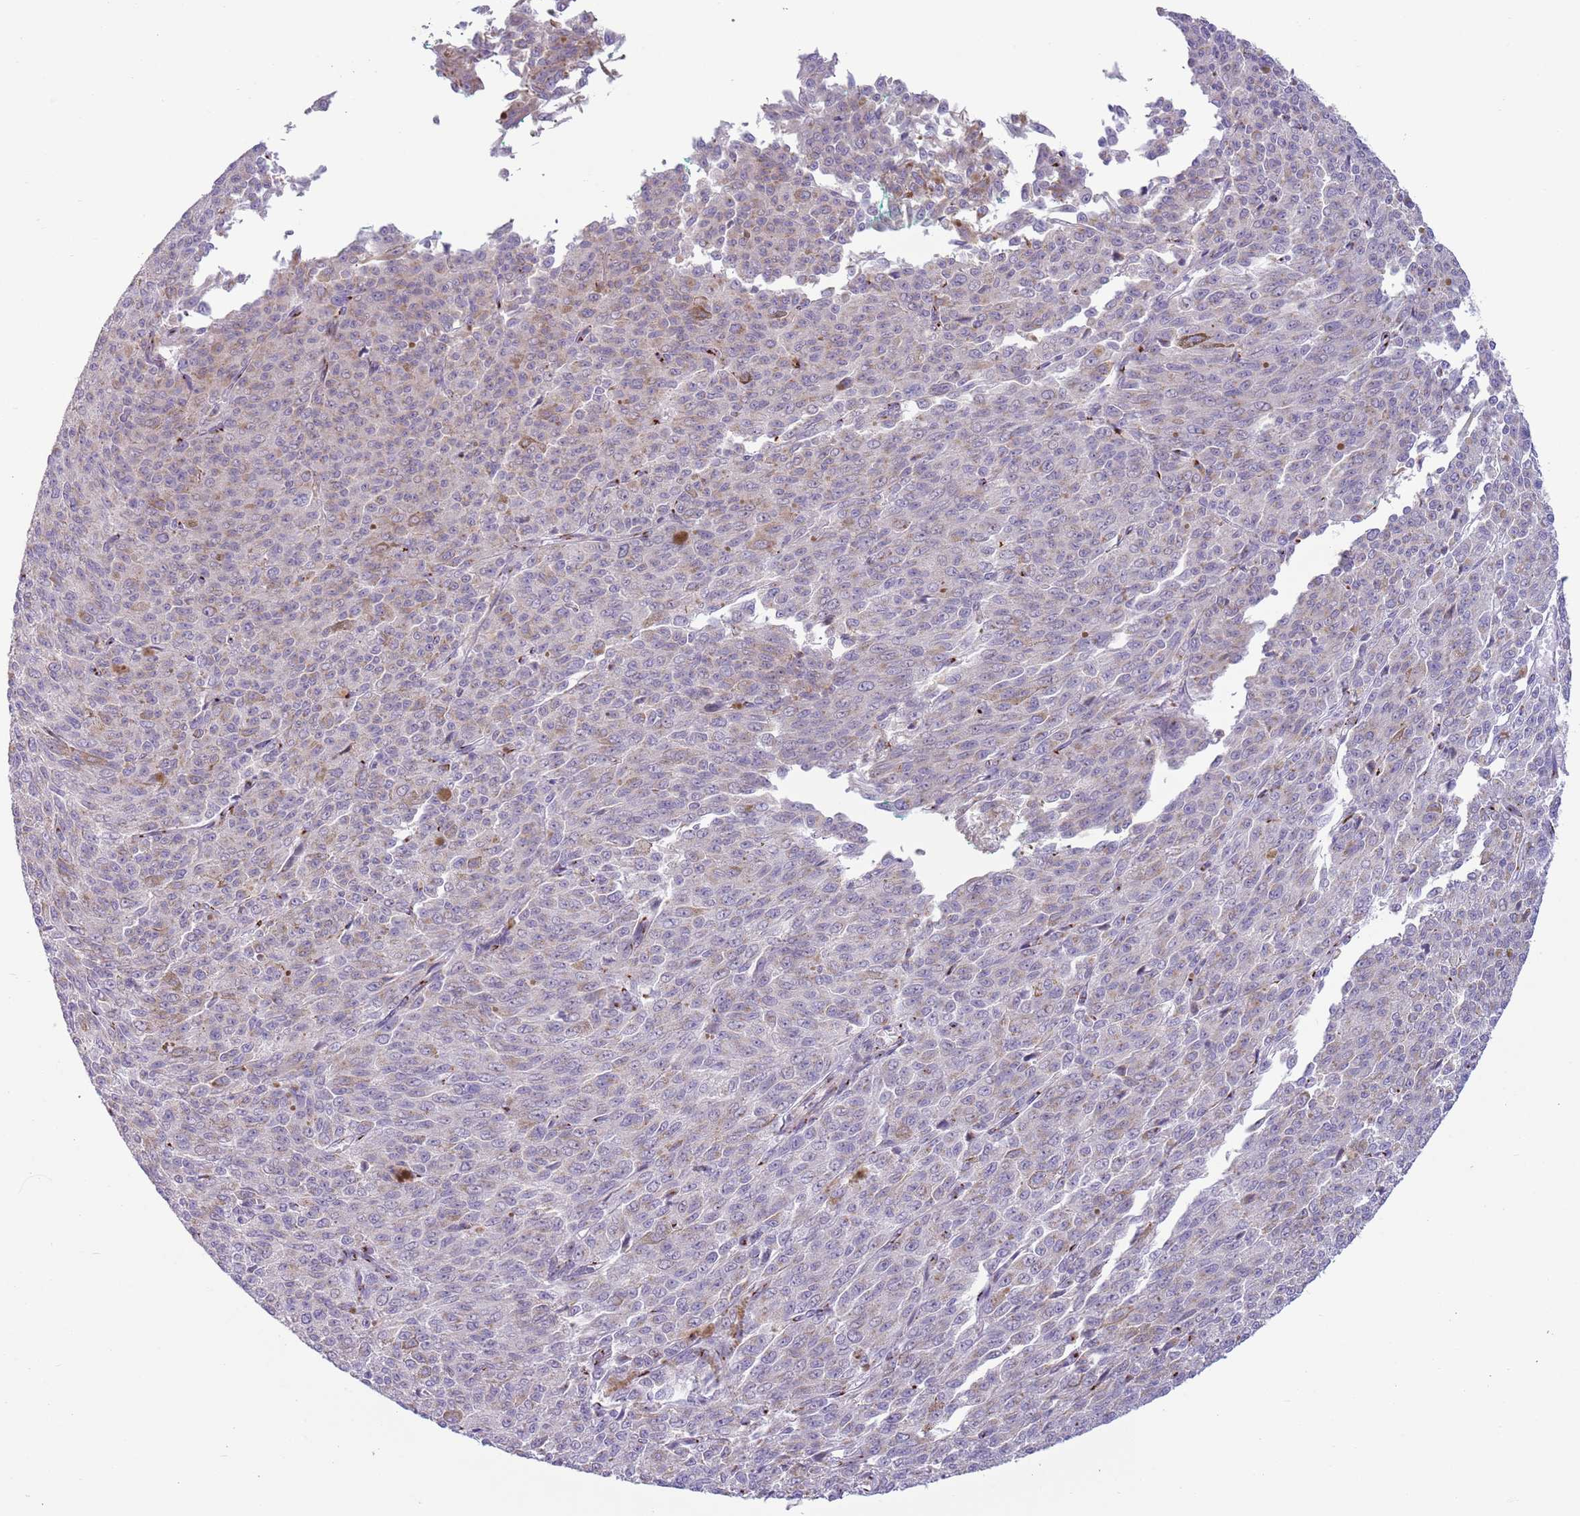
{"staining": {"intensity": "negative", "quantity": "none", "location": "none"}, "tissue": "melanoma", "cell_type": "Tumor cells", "image_type": "cancer", "snomed": [{"axis": "morphology", "description": "Malignant melanoma, NOS"}, {"axis": "topography", "description": "Skin"}], "caption": "Immunohistochemical staining of malignant melanoma reveals no significant positivity in tumor cells.", "gene": "C20orf96", "patient": {"sex": "female", "age": 52}}